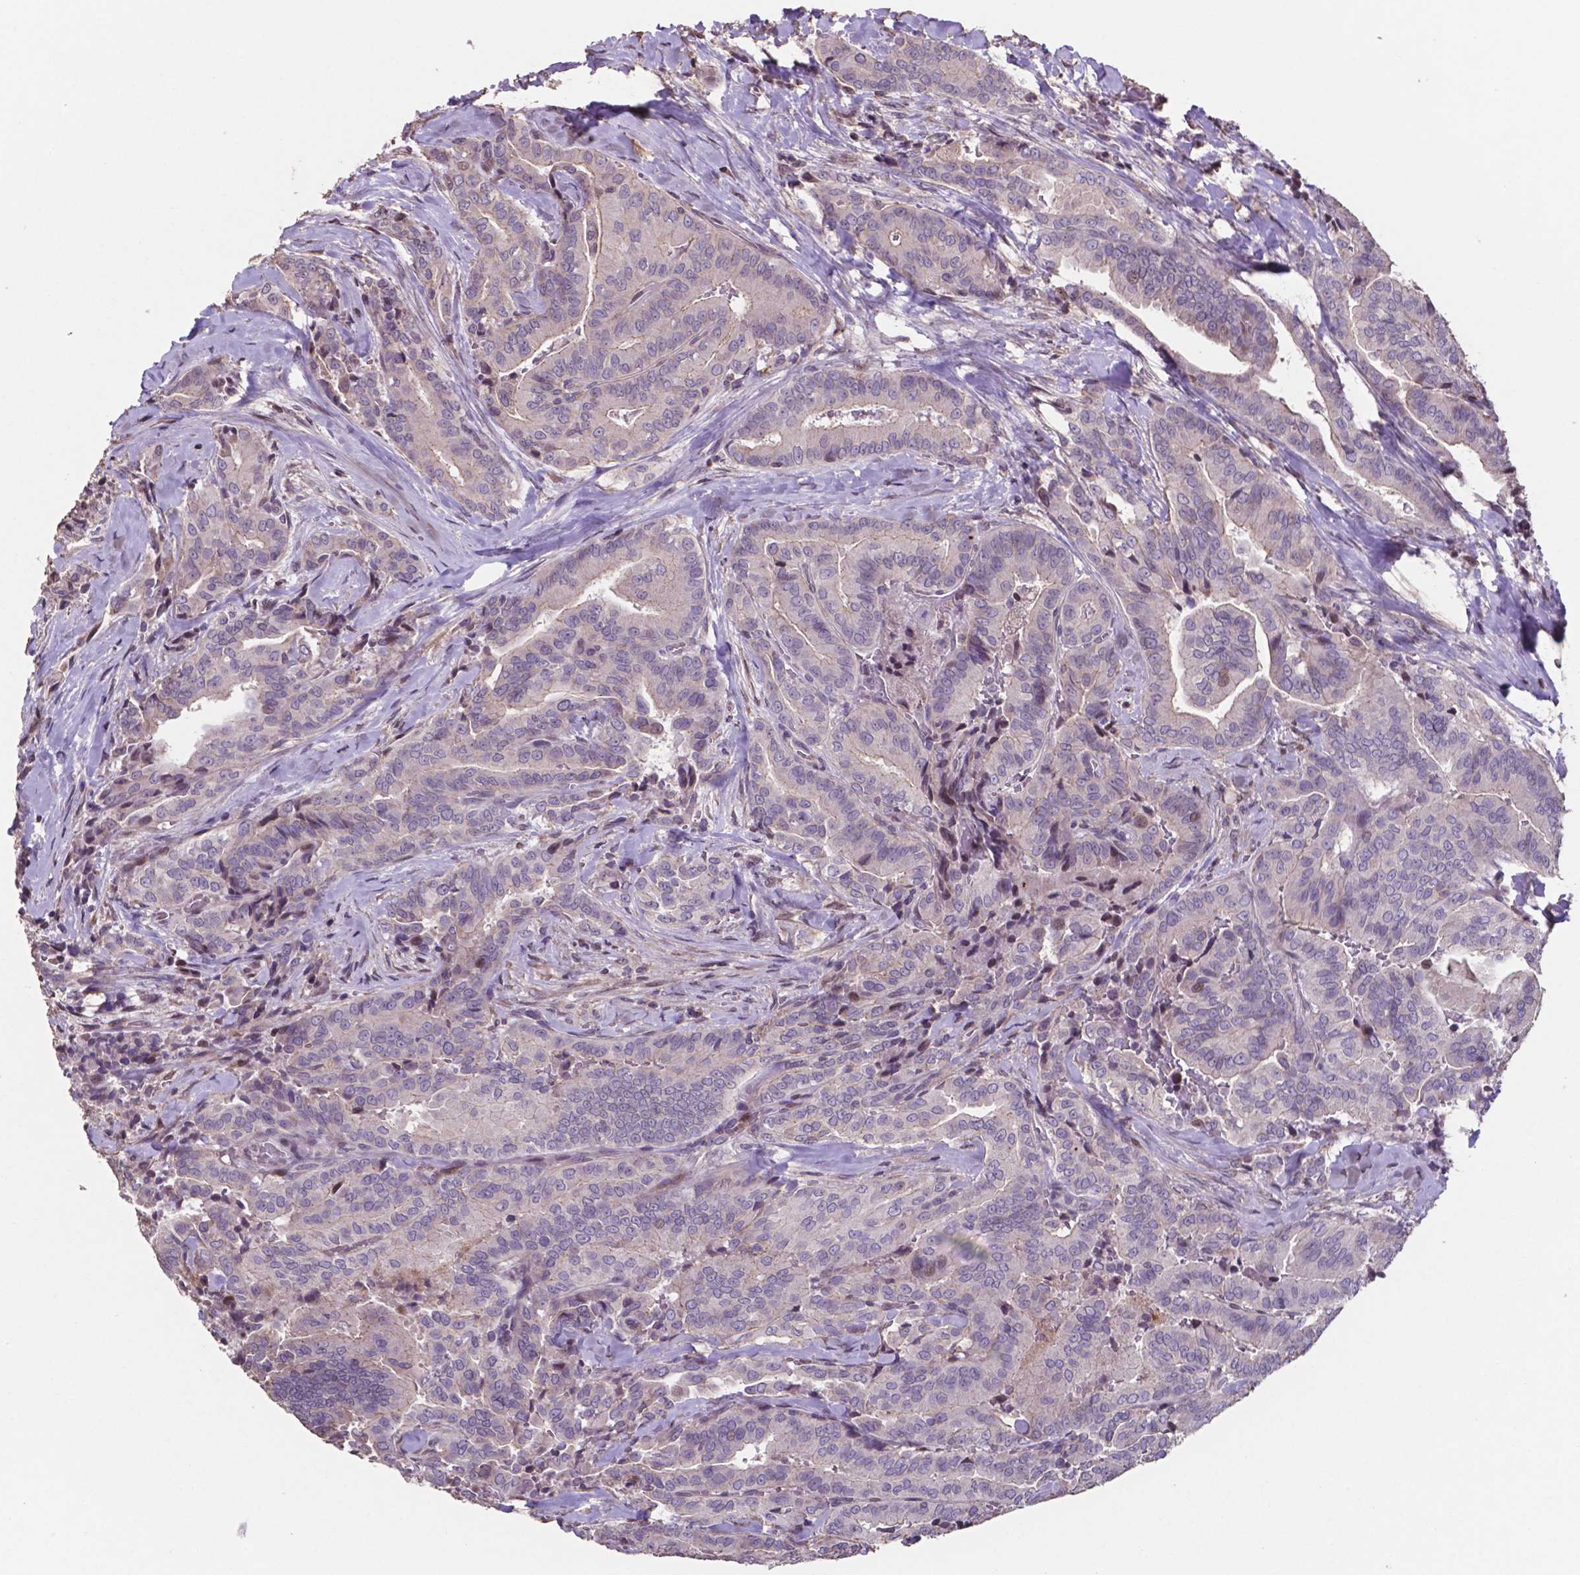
{"staining": {"intensity": "negative", "quantity": "none", "location": "none"}, "tissue": "thyroid cancer", "cell_type": "Tumor cells", "image_type": "cancer", "snomed": [{"axis": "morphology", "description": "Papillary adenocarcinoma, NOS"}, {"axis": "topography", "description": "Thyroid gland"}], "caption": "The photomicrograph exhibits no staining of tumor cells in thyroid cancer.", "gene": "MLC1", "patient": {"sex": "male", "age": 61}}